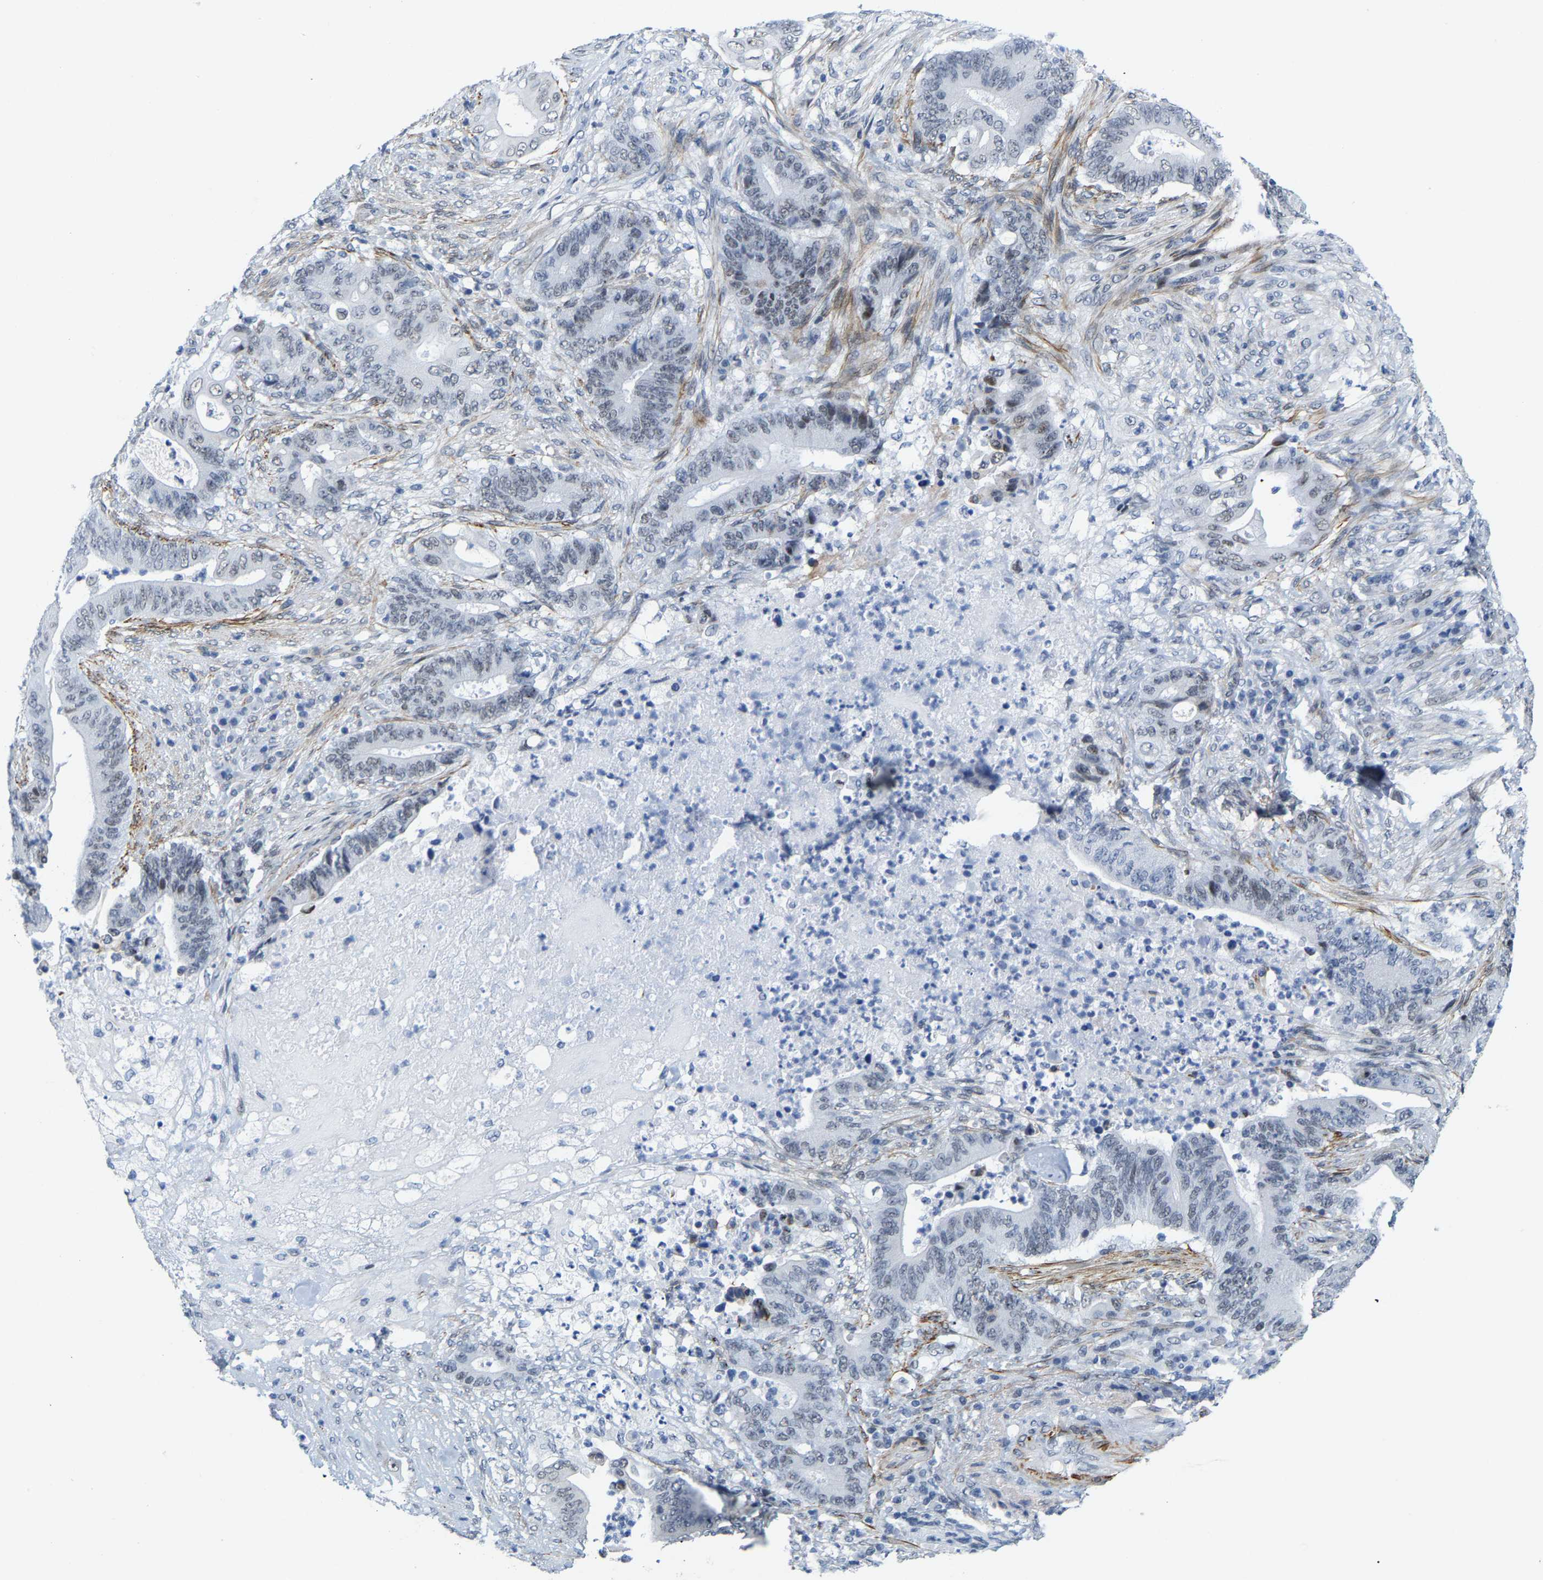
{"staining": {"intensity": "weak", "quantity": "25%-75%", "location": "nuclear"}, "tissue": "stomach cancer", "cell_type": "Tumor cells", "image_type": "cancer", "snomed": [{"axis": "morphology", "description": "Adenocarcinoma, NOS"}, {"axis": "topography", "description": "Stomach"}], "caption": "A photomicrograph showing weak nuclear staining in approximately 25%-75% of tumor cells in stomach cancer (adenocarcinoma), as visualized by brown immunohistochemical staining.", "gene": "FAM180A", "patient": {"sex": "female", "age": 73}}